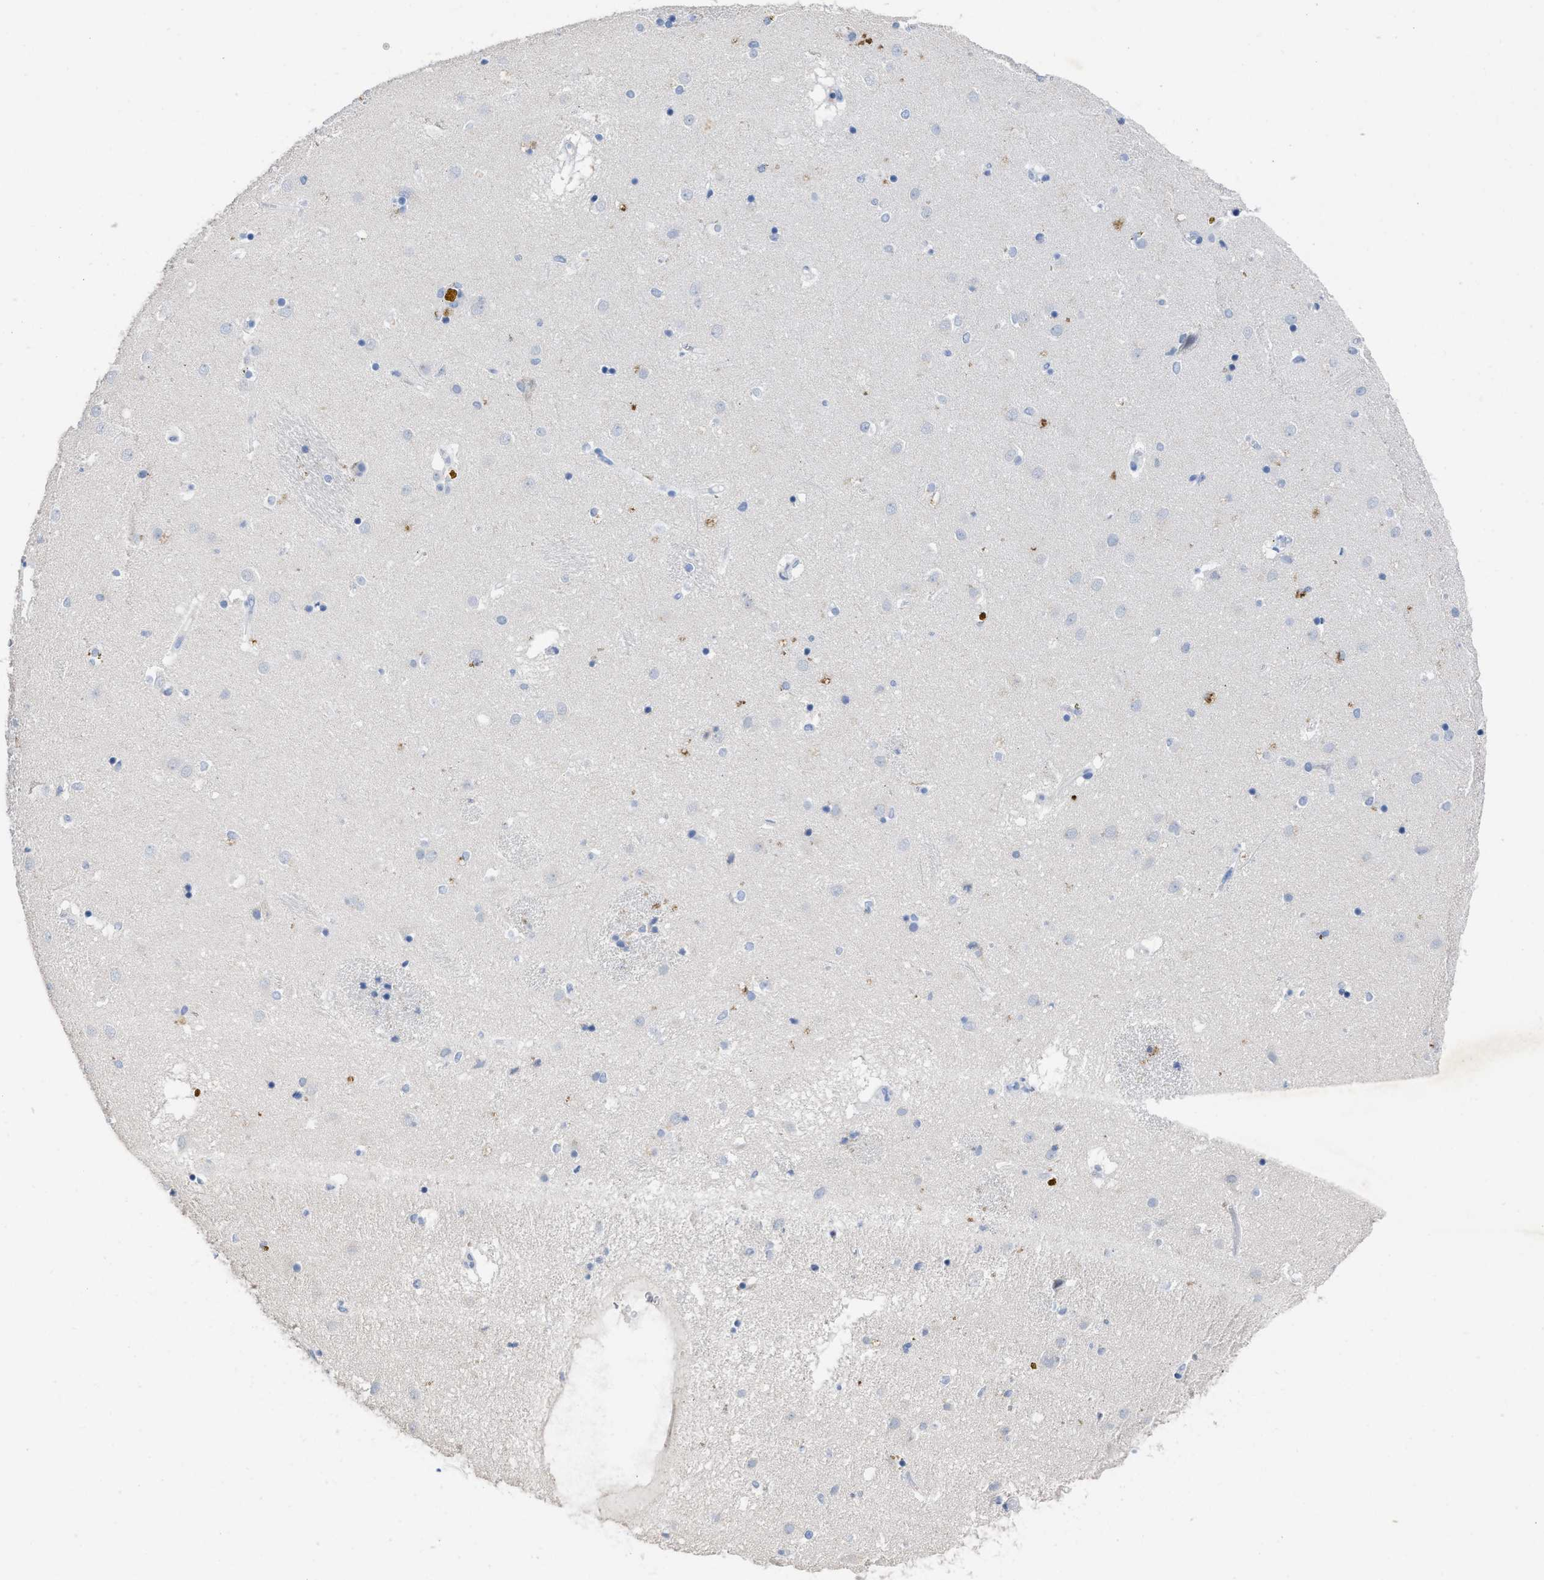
{"staining": {"intensity": "negative", "quantity": "none", "location": "none"}, "tissue": "caudate", "cell_type": "Glial cells", "image_type": "normal", "snomed": [{"axis": "morphology", "description": "Normal tissue, NOS"}, {"axis": "topography", "description": "Lateral ventricle wall"}], "caption": "Immunohistochemistry (IHC) of unremarkable caudate shows no expression in glial cells. Nuclei are stained in blue.", "gene": "CEACAM5", "patient": {"sex": "male", "age": 70}}